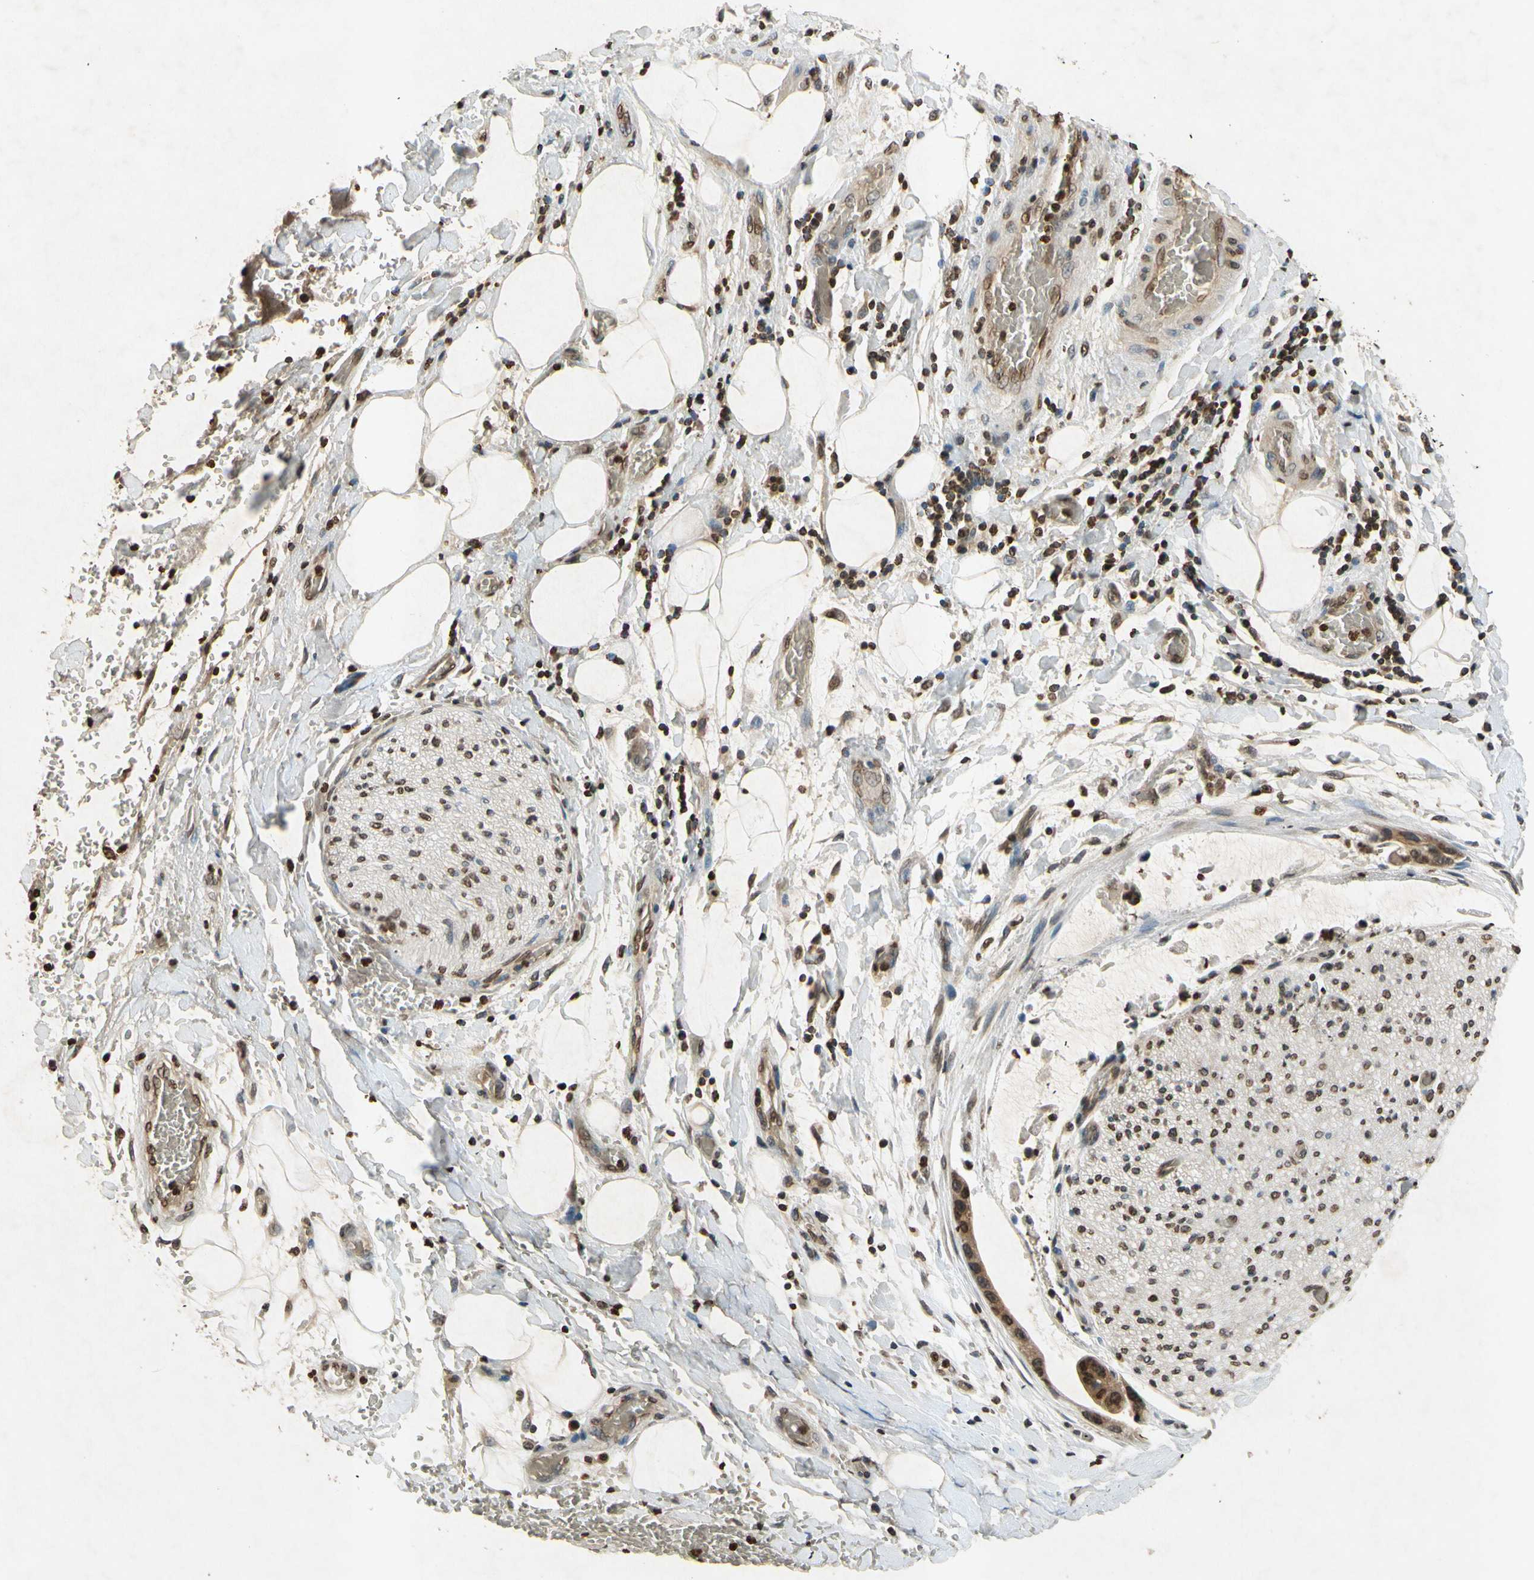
{"staining": {"intensity": "moderate", "quantity": ">75%", "location": "cytoplasmic/membranous,nuclear"}, "tissue": "adipose tissue", "cell_type": "Adipocytes", "image_type": "normal", "snomed": [{"axis": "morphology", "description": "Normal tissue, NOS"}, {"axis": "morphology", "description": "Cholangiocarcinoma"}, {"axis": "topography", "description": "Liver"}, {"axis": "topography", "description": "Peripheral nerve tissue"}], "caption": "DAB (3,3'-diaminobenzidine) immunohistochemical staining of unremarkable human adipose tissue exhibits moderate cytoplasmic/membranous,nuclear protein expression in about >75% of adipocytes.", "gene": "HOXB3", "patient": {"sex": "male", "age": 50}}